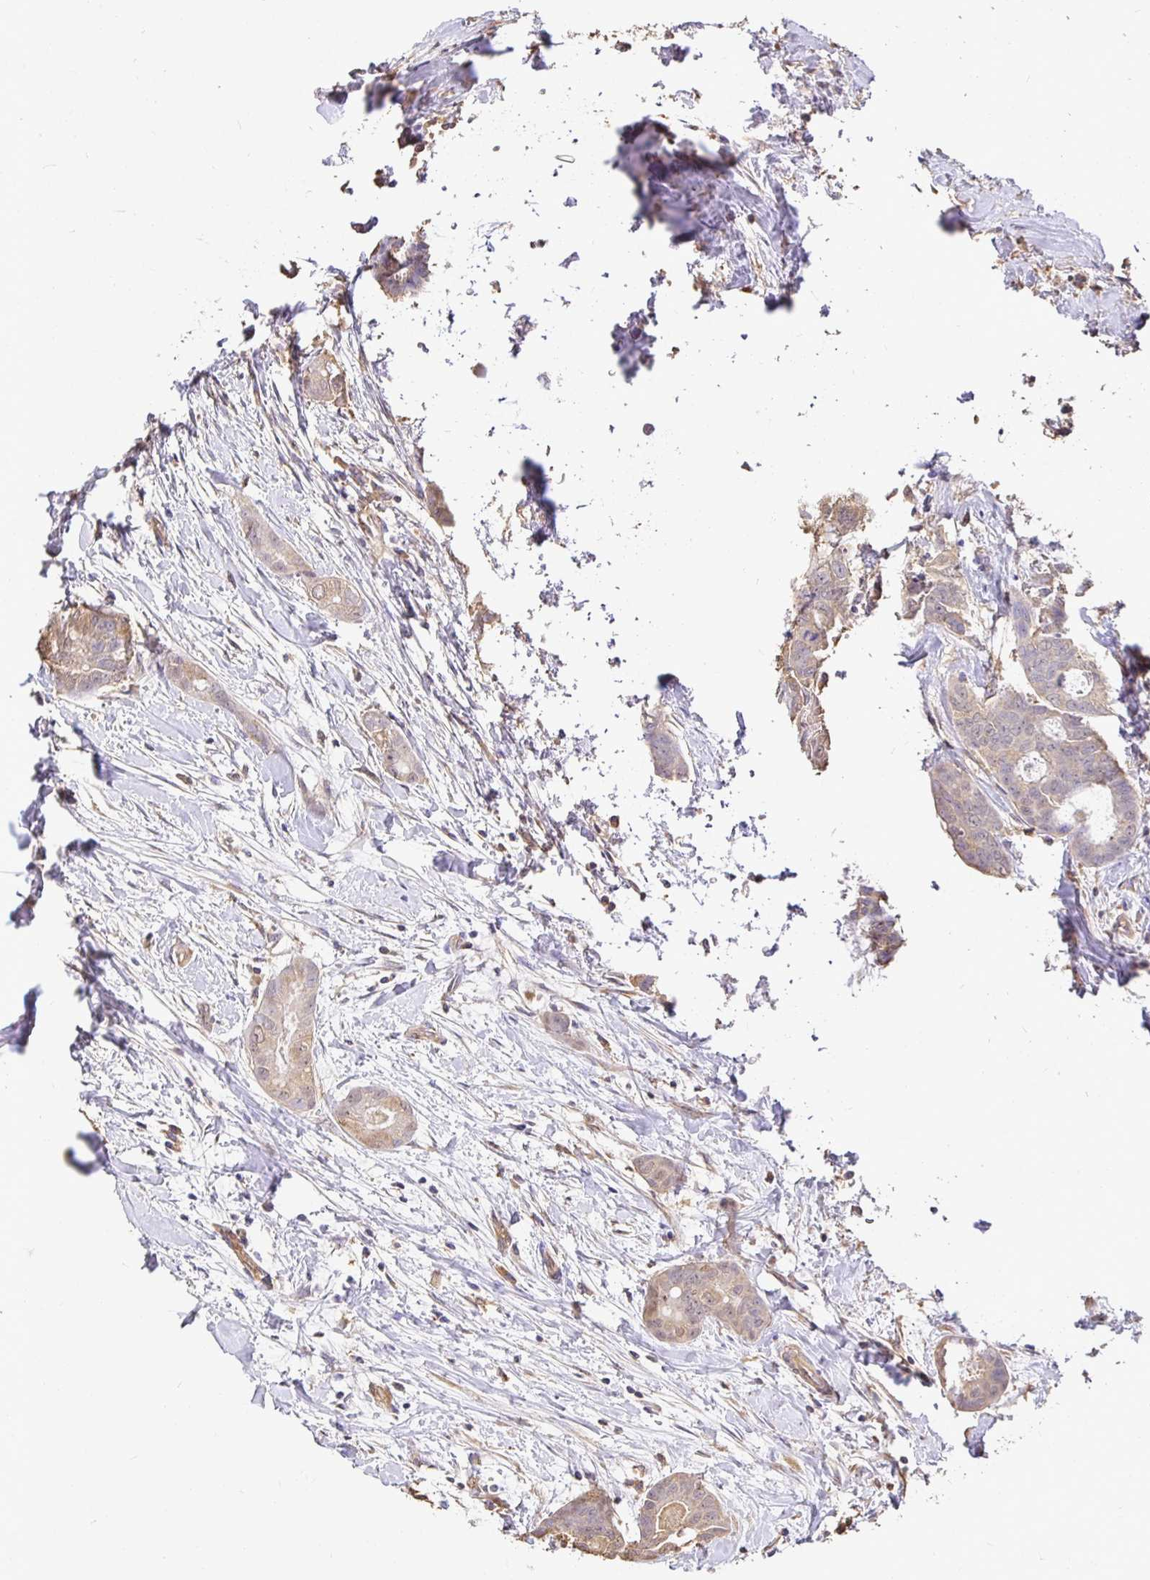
{"staining": {"intensity": "weak", "quantity": "25%-75%", "location": "cytoplasmic/membranous"}, "tissue": "breast cancer", "cell_type": "Tumor cells", "image_type": "cancer", "snomed": [{"axis": "morphology", "description": "Duct carcinoma"}, {"axis": "topography", "description": "Breast"}], "caption": "Immunohistochemical staining of intraductal carcinoma (breast) reveals low levels of weak cytoplasmic/membranous expression in about 25%-75% of tumor cells.", "gene": "MAPK8IP3", "patient": {"sex": "female", "age": 45}}